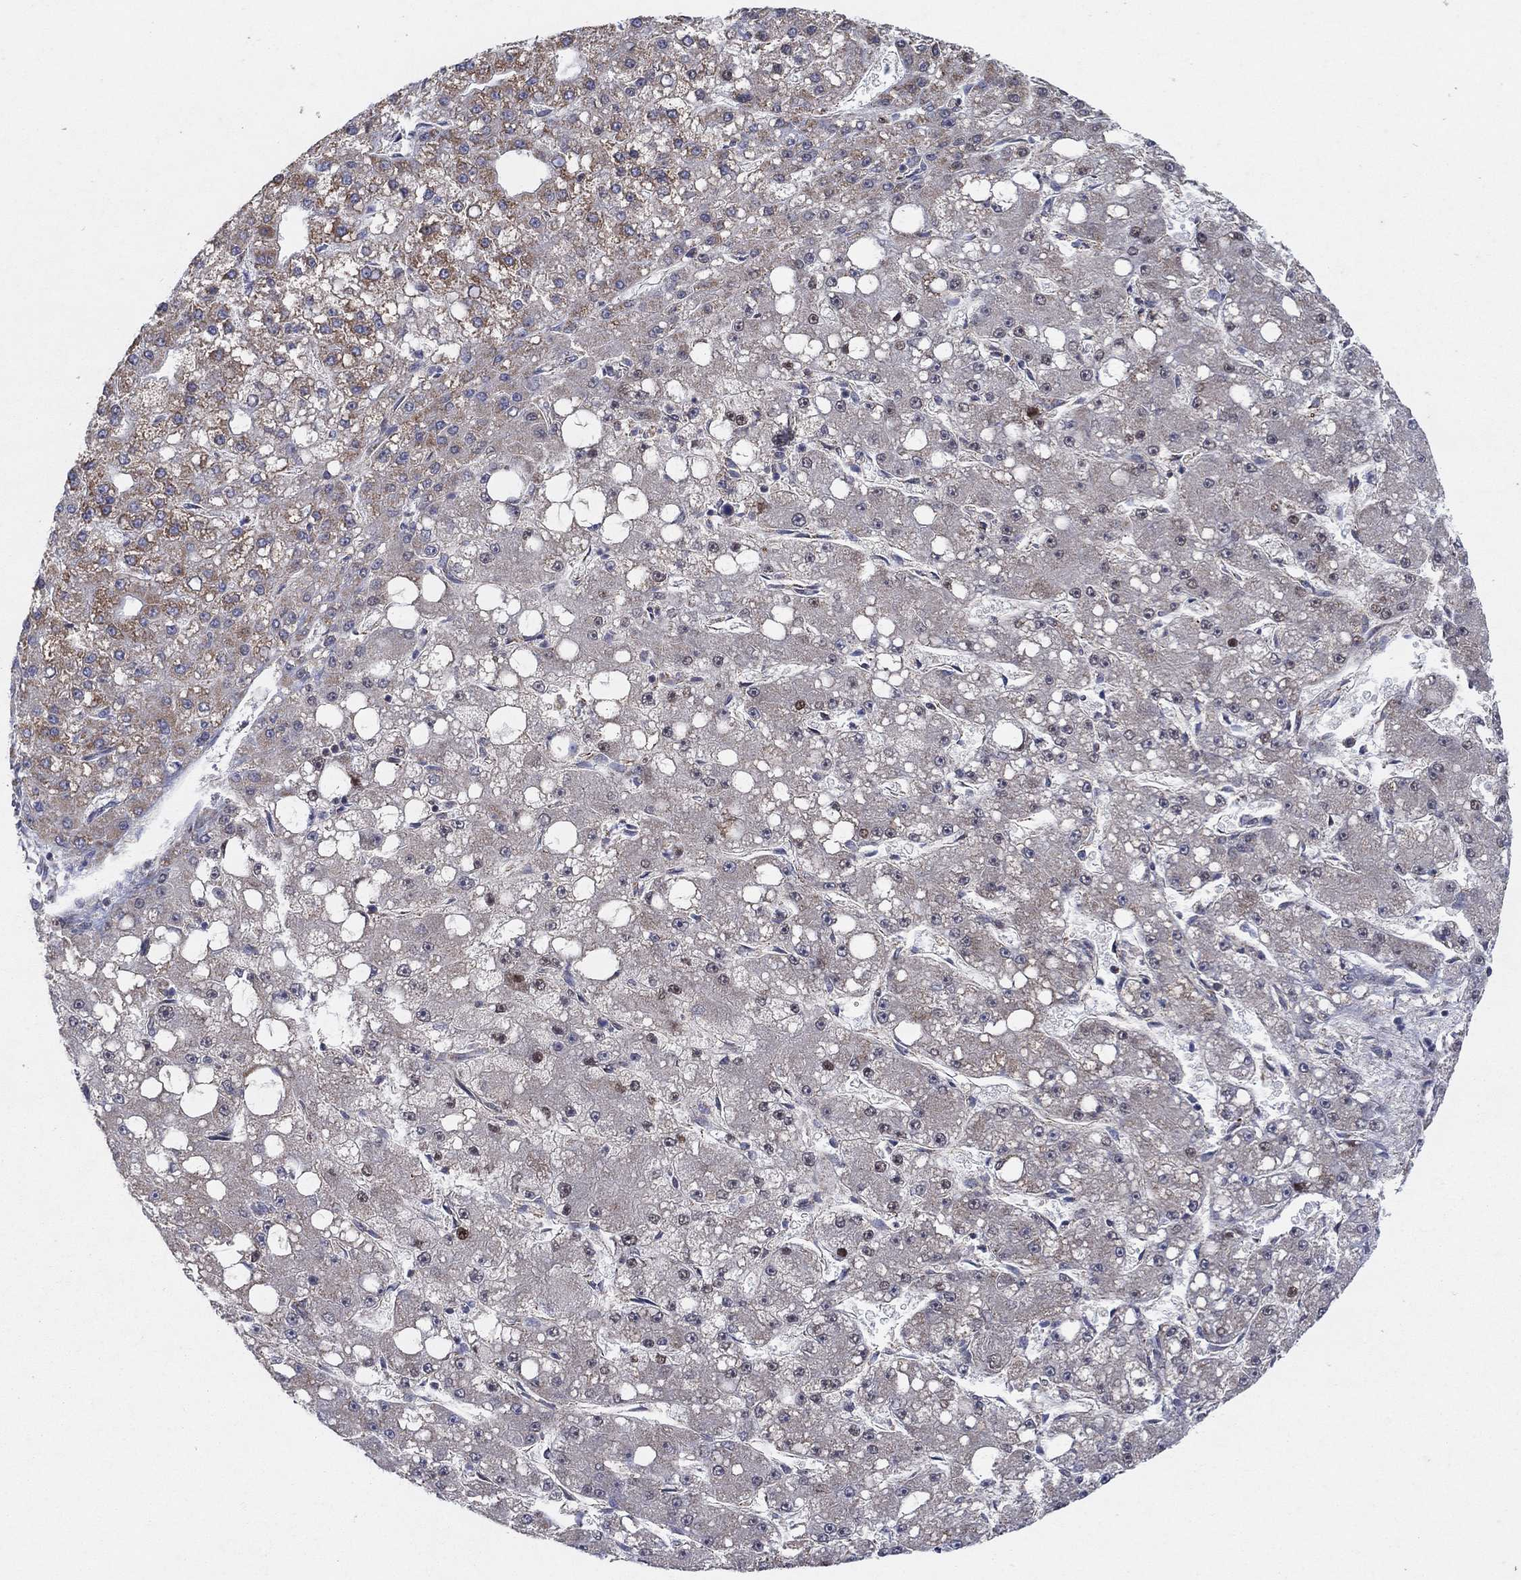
{"staining": {"intensity": "moderate", "quantity": "25%-75%", "location": "cytoplasmic/membranous,nuclear"}, "tissue": "liver cancer", "cell_type": "Tumor cells", "image_type": "cancer", "snomed": [{"axis": "morphology", "description": "Carcinoma, Hepatocellular, NOS"}, {"axis": "topography", "description": "Liver"}], "caption": "The histopathology image displays staining of liver hepatocellular carcinoma, revealing moderate cytoplasmic/membranous and nuclear protein staining (brown color) within tumor cells.", "gene": "C9orf85", "patient": {"sex": "male", "age": 67}}